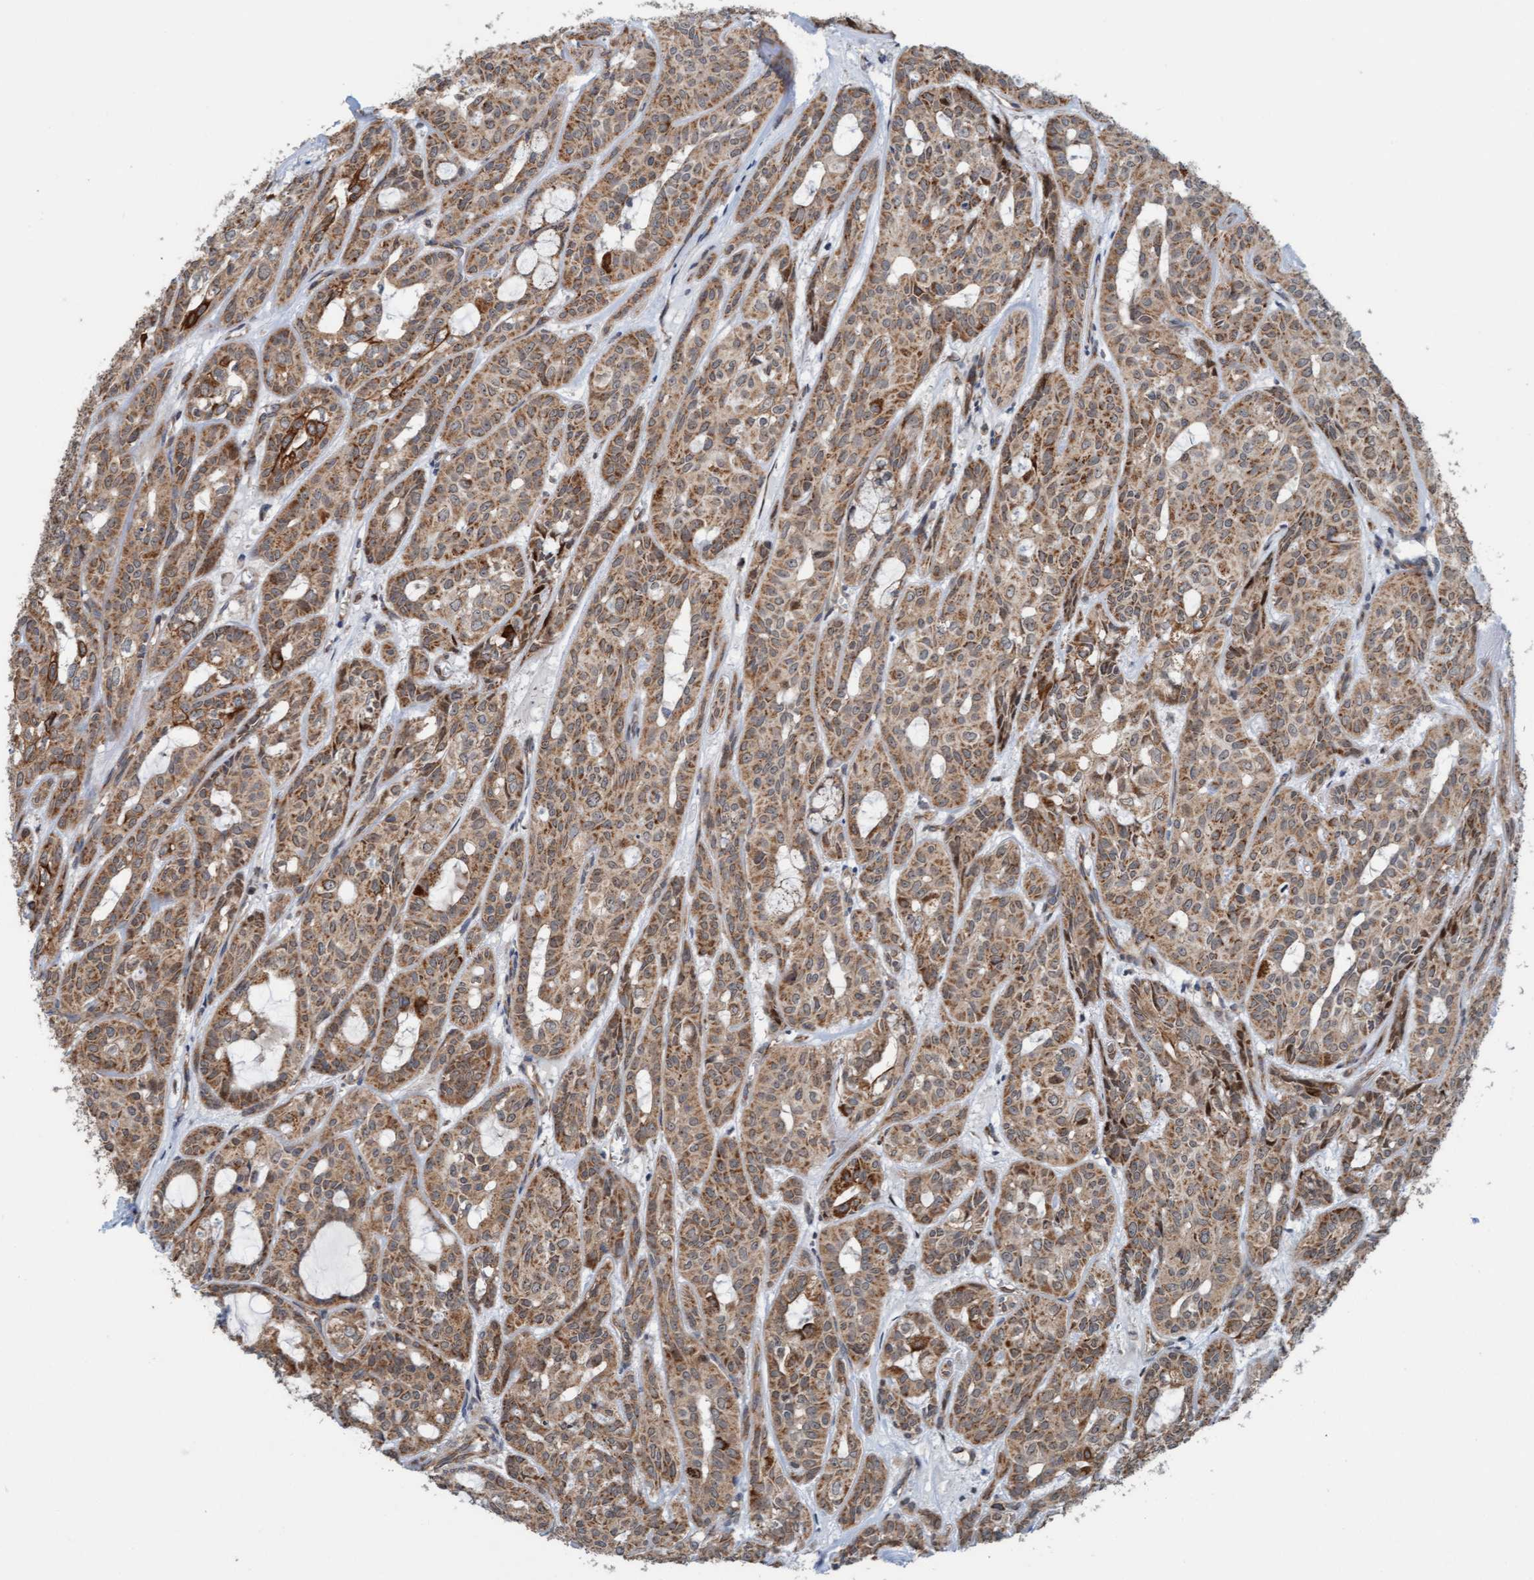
{"staining": {"intensity": "strong", "quantity": ">75%", "location": "cytoplasmic/membranous"}, "tissue": "head and neck cancer", "cell_type": "Tumor cells", "image_type": "cancer", "snomed": [{"axis": "morphology", "description": "Adenocarcinoma, NOS"}, {"axis": "topography", "description": "Salivary gland, NOS"}, {"axis": "topography", "description": "Head-Neck"}], "caption": "Strong cytoplasmic/membranous staining for a protein is seen in approximately >75% of tumor cells of head and neck adenocarcinoma using immunohistochemistry (IHC).", "gene": "ZNF566", "patient": {"sex": "female", "age": 76}}